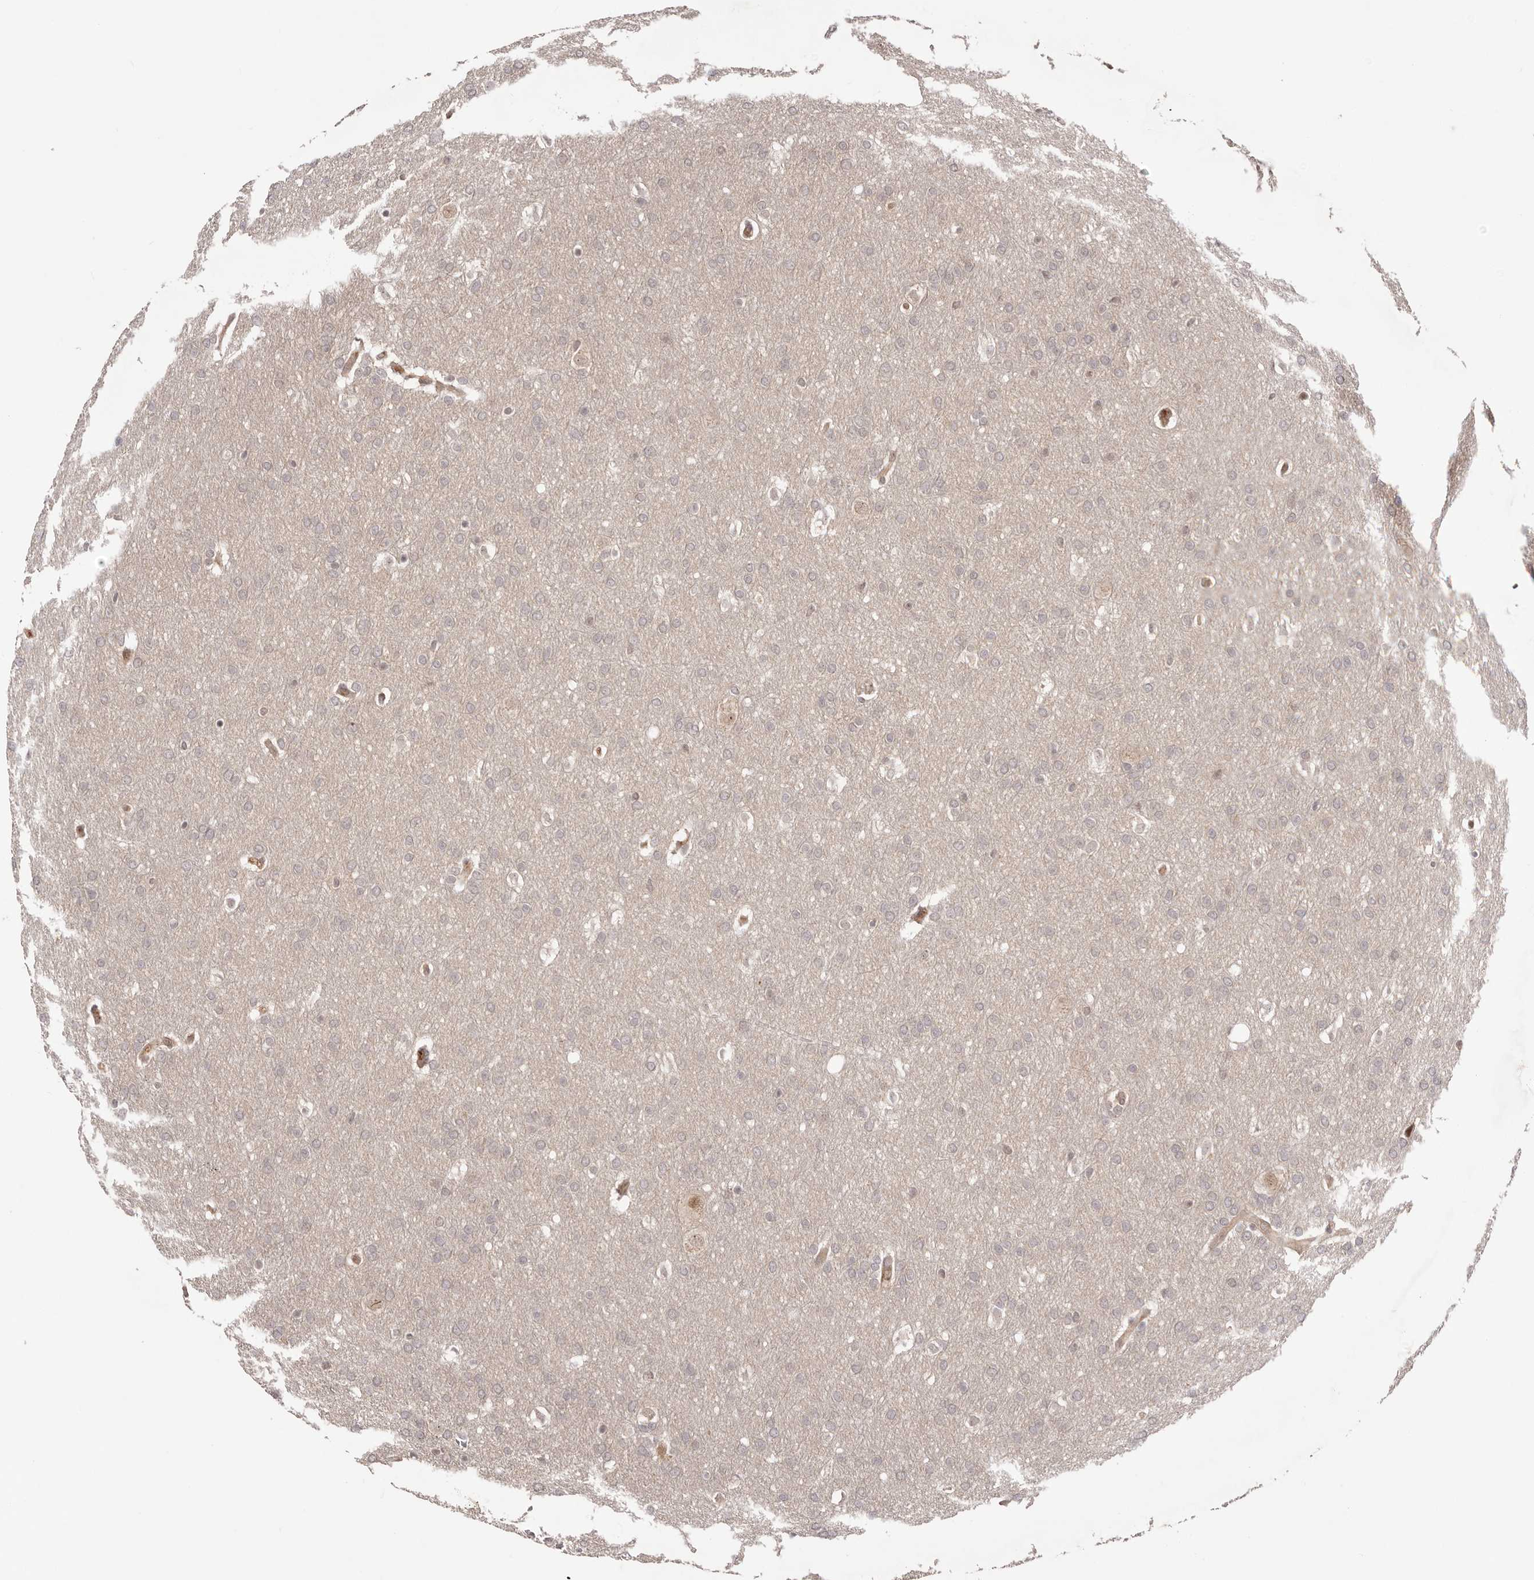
{"staining": {"intensity": "negative", "quantity": "none", "location": "none"}, "tissue": "glioma", "cell_type": "Tumor cells", "image_type": "cancer", "snomed": [{"axis": "morphology", "description": "Glioma, malignant, Low grade"}, {"axis": "topography", "description": "Brain"}], "caption": "The IHC micrograph has no significant expression in tumor cells of malignant low-grade glioma tissue.", "gene": "EGR3", "patient": {"sex": "female", "age": 37}}